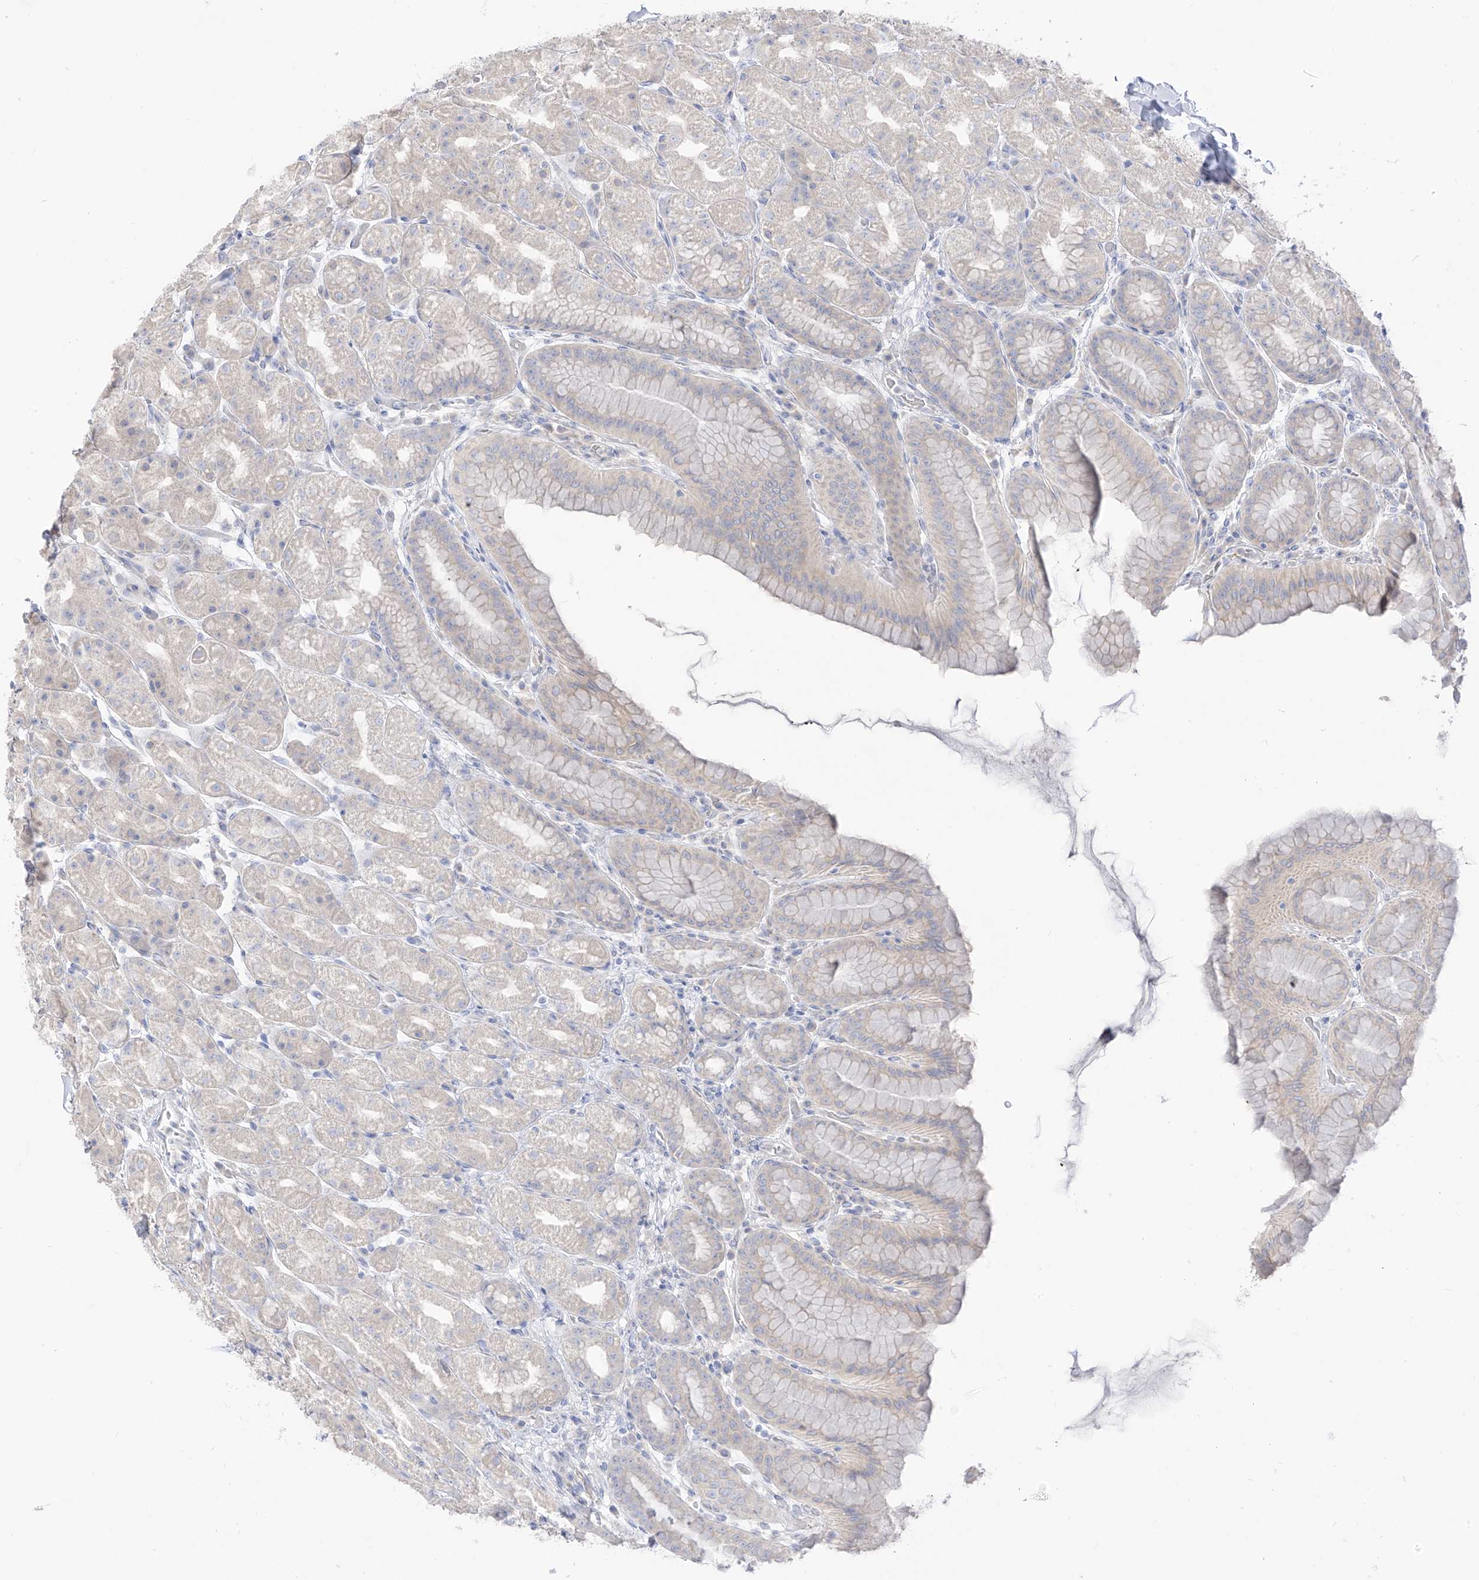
{"staining": {"intensity": "negative", "quantity": "none", "location": "none"}, "tissue": "stomach", "cell_type": "Glandular cells", "image_type": "normal", "snomed": [{"axis": "morphology", "description": "Normal tissue, NOS"}, {"axis": "topography", "description": "Stomach, upper"}], "caption": "A micrograph of stomach stained for a protein shows no brown staining in glandular cells. The staining is performed using DAB brown chromogen with nuclei counter-stained in using hematoxylin.", "gene": "ARHGEF40", "patient": {"sex": "male", "age": 68}}